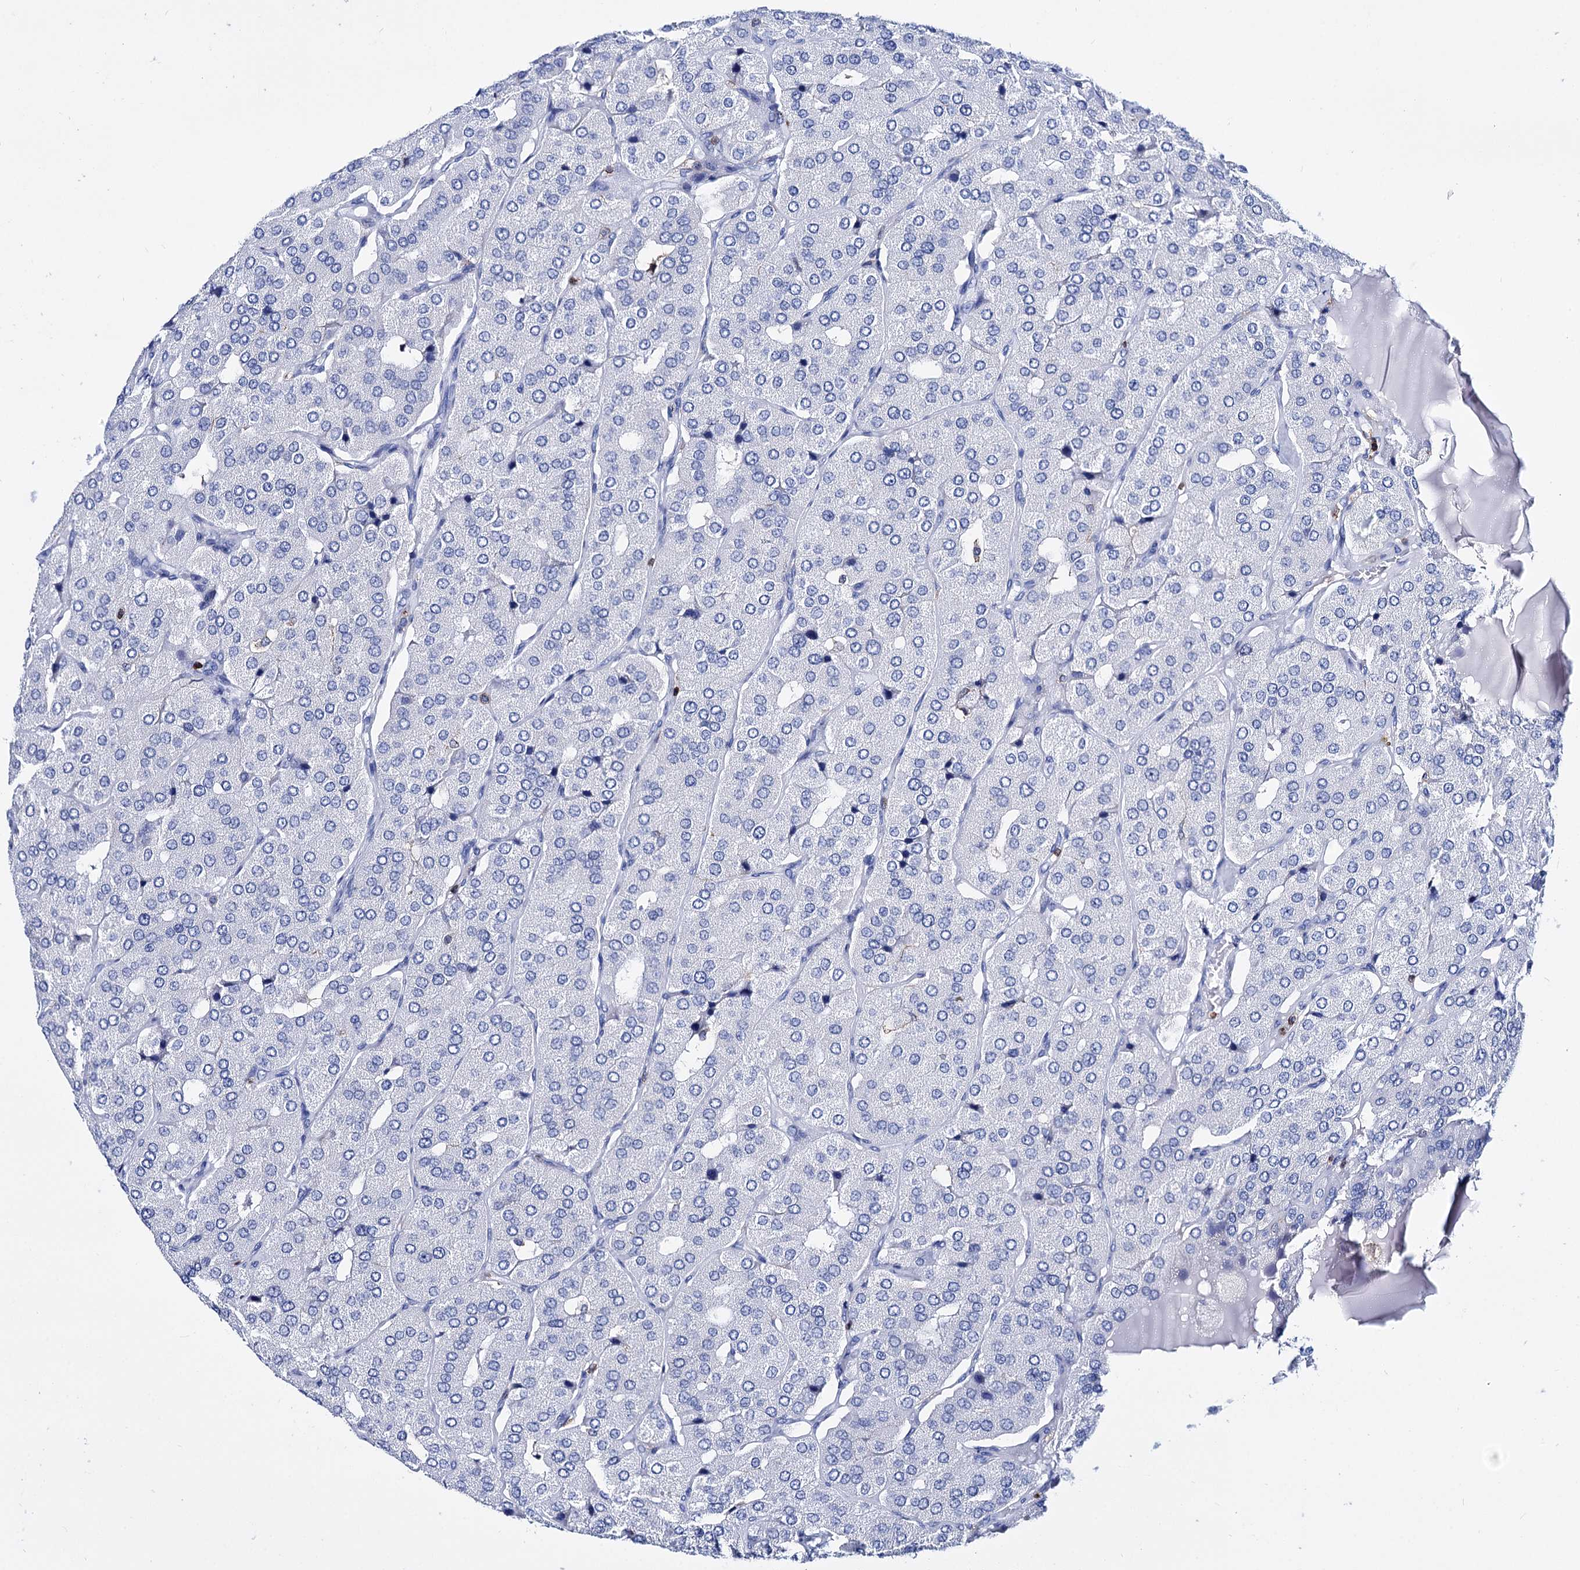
{"staining": {"intensity": "negative", "quantity": "none", "location": "none"}, "tissue": "parathyroid gland", "cell_type": "Glandular cells", "image_type": "normal", "snomed": [{"axis": "morphology", "description": "Normal tissue, NOS"}, {"axis": "morphology", "description": "Adenoma, NOS"}, {"axis": "topography", "description": "Parathyroid gland"}], "caption": "DAB (3,3'-diaminobenzidine) immunohistochemical staining of normal parathyroid gland reveals no significant expression in glandular cells. (Immunohistochemistry (ihc), brightfield microscopy, high magnification).", "gene": "DEF6", "patient": {"sex": "female", "age": 86}}